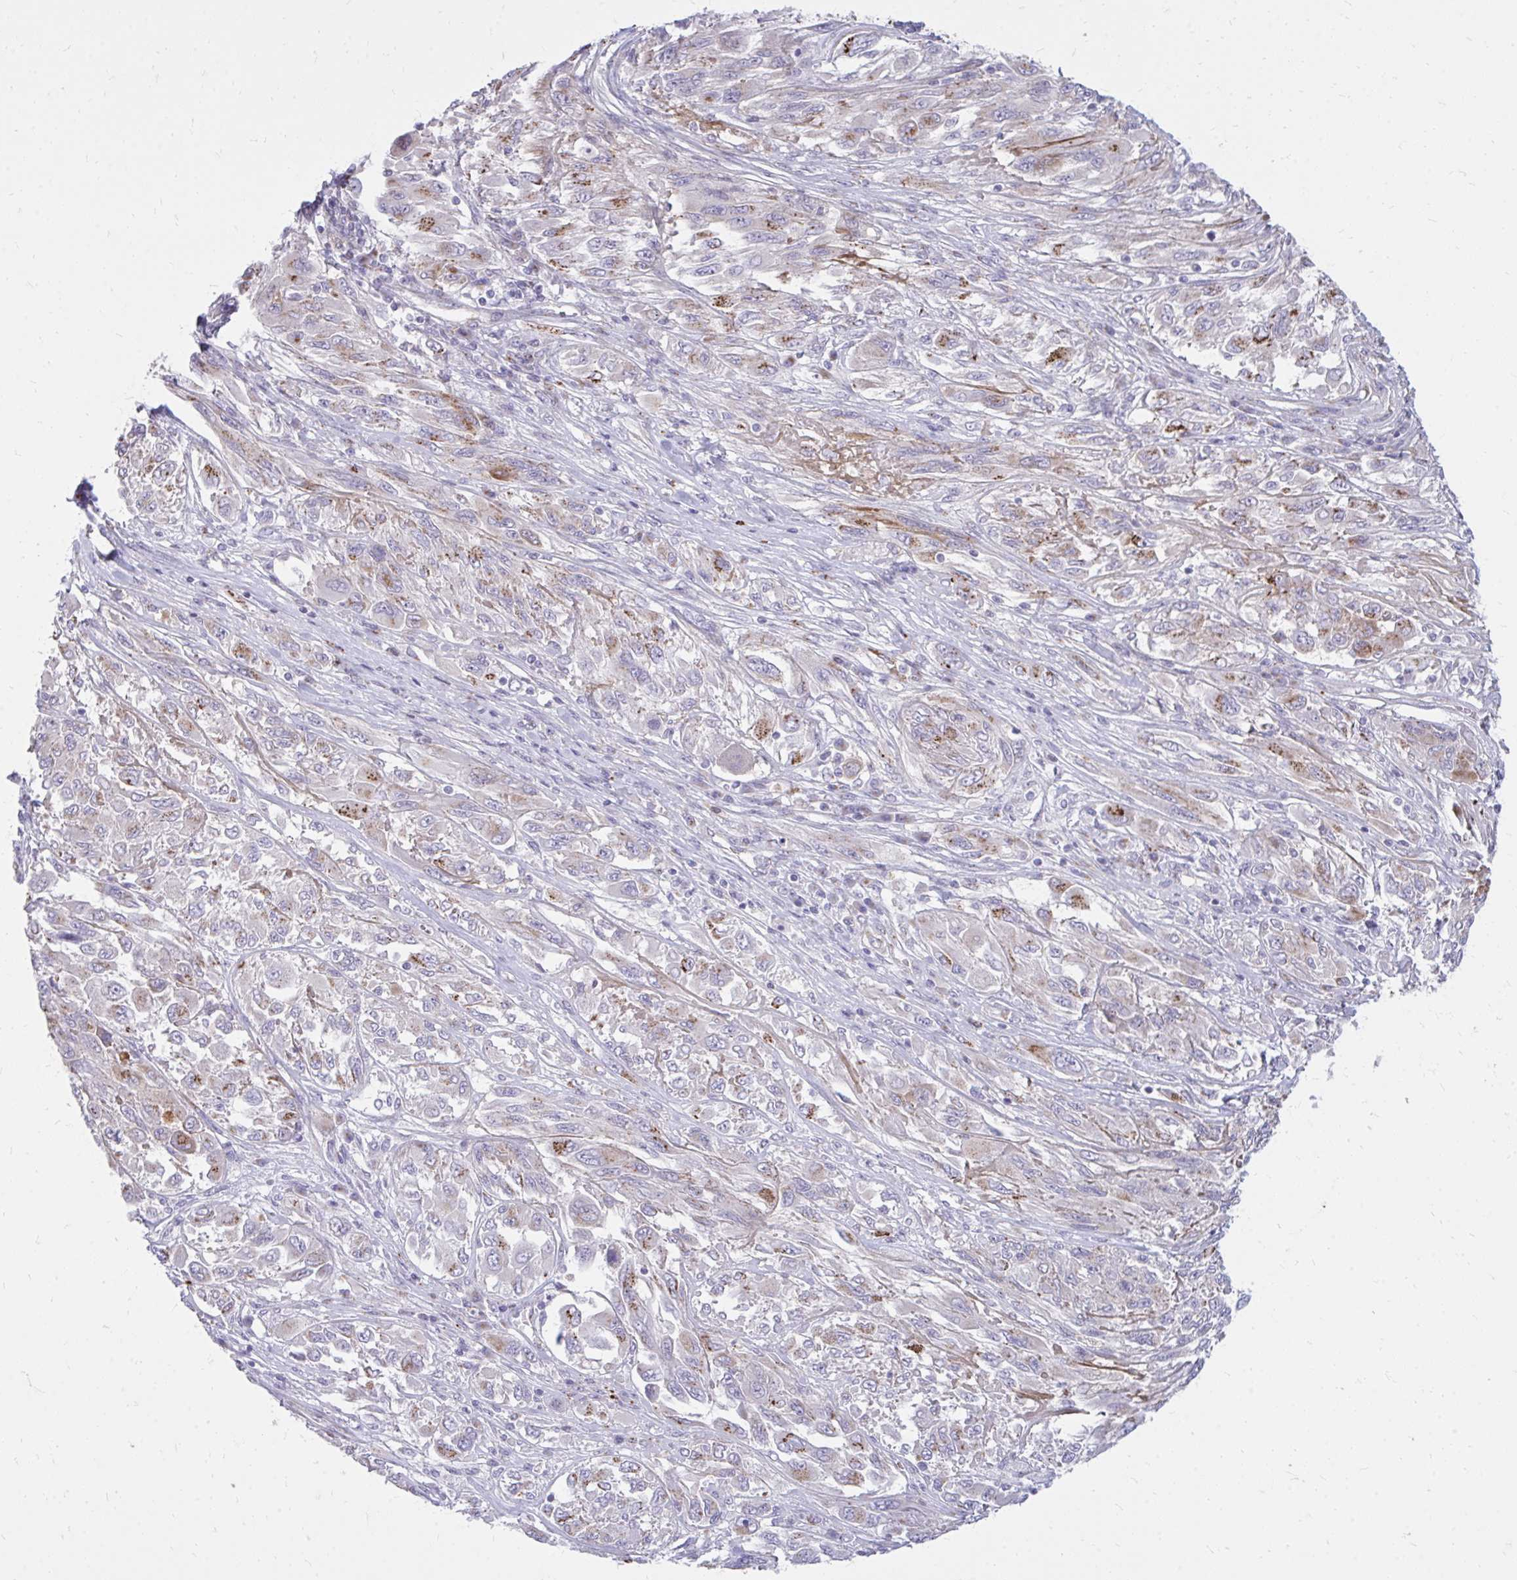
{"staining": {"intensity": "negative", "quantity": "none", "location": "none"}, "tissue": "melanoma", "cell_type": "Tumor cells", "image_type": "cancer", "snomed": [{"axis": "morphology", "description": "Malignant melanoma, NOS"}, {"axis": "topography", "description": "Skin"}], "caption": "Image shows no protein staining in tumor cells of melanoma tissue. Brightfield microscopy of immunohistochemistry (IHC) stained with DAB (3,3'-diaminobenzidine) (brown) and hematoxylin (blue), captured at high magnification.", "gene": "RAB6B", "patient": {"sex": "female", "age": 91}}